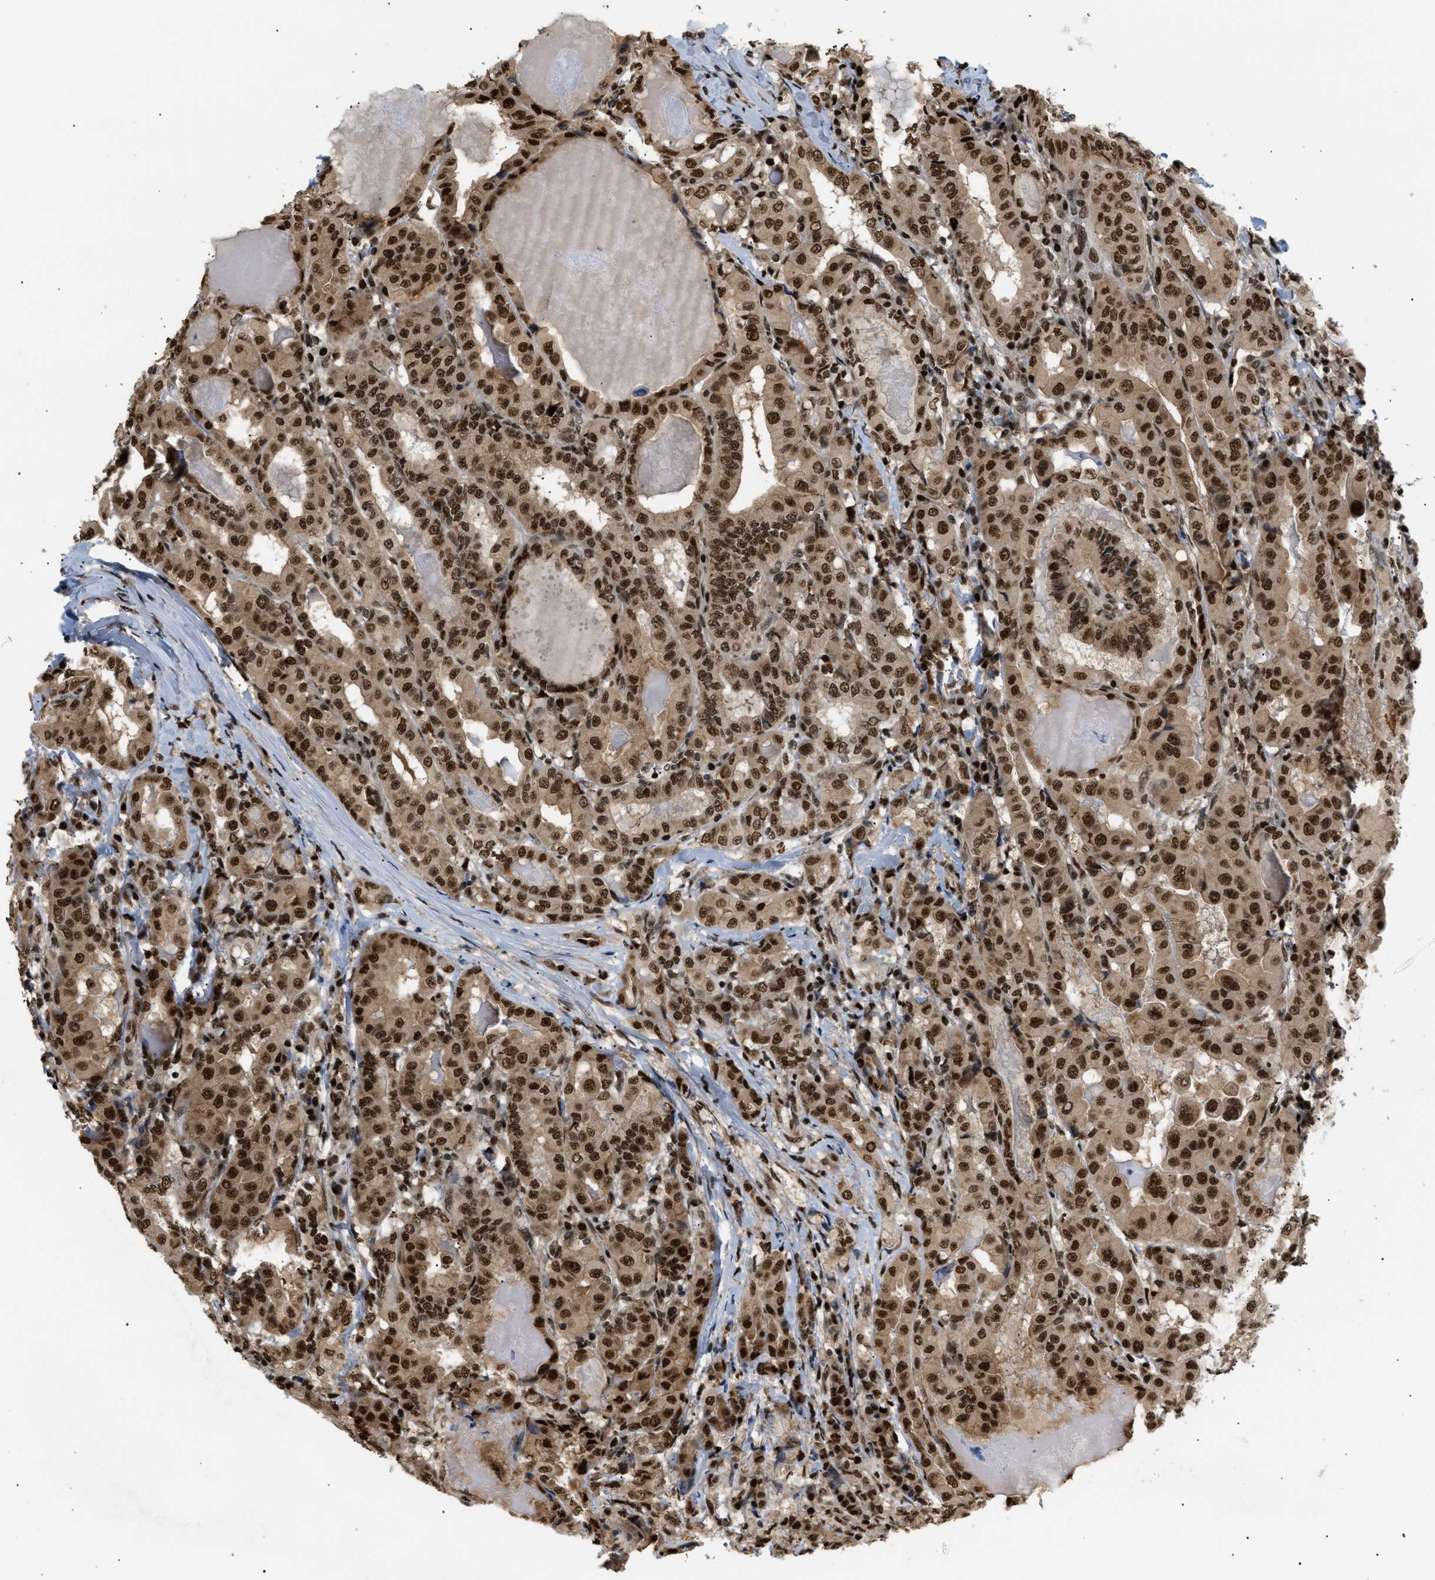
{"staining": {"intensity": "strong", "quantity": ">75%", "location": "cytoplasmic/membranous,nuclear"}, "tissue": "thyroid cancer", "cell_type": "Tumor cells", "image_type": "cancer", "snomed": [{"axis": "morphology", "description": "Papillary adenocarcinoma, NOS"}, {"axis": "topography", "description": "Thyroid gland"}], "caption": "About >75% of tumor cells in human thyroid cancer exhibit strong cytoplasmic/membranous and nuclear protein staining as visualized by brown immunohistochemical staining.", "gene": "RBM5", "patient": {"sex": "female", "age": 42}}